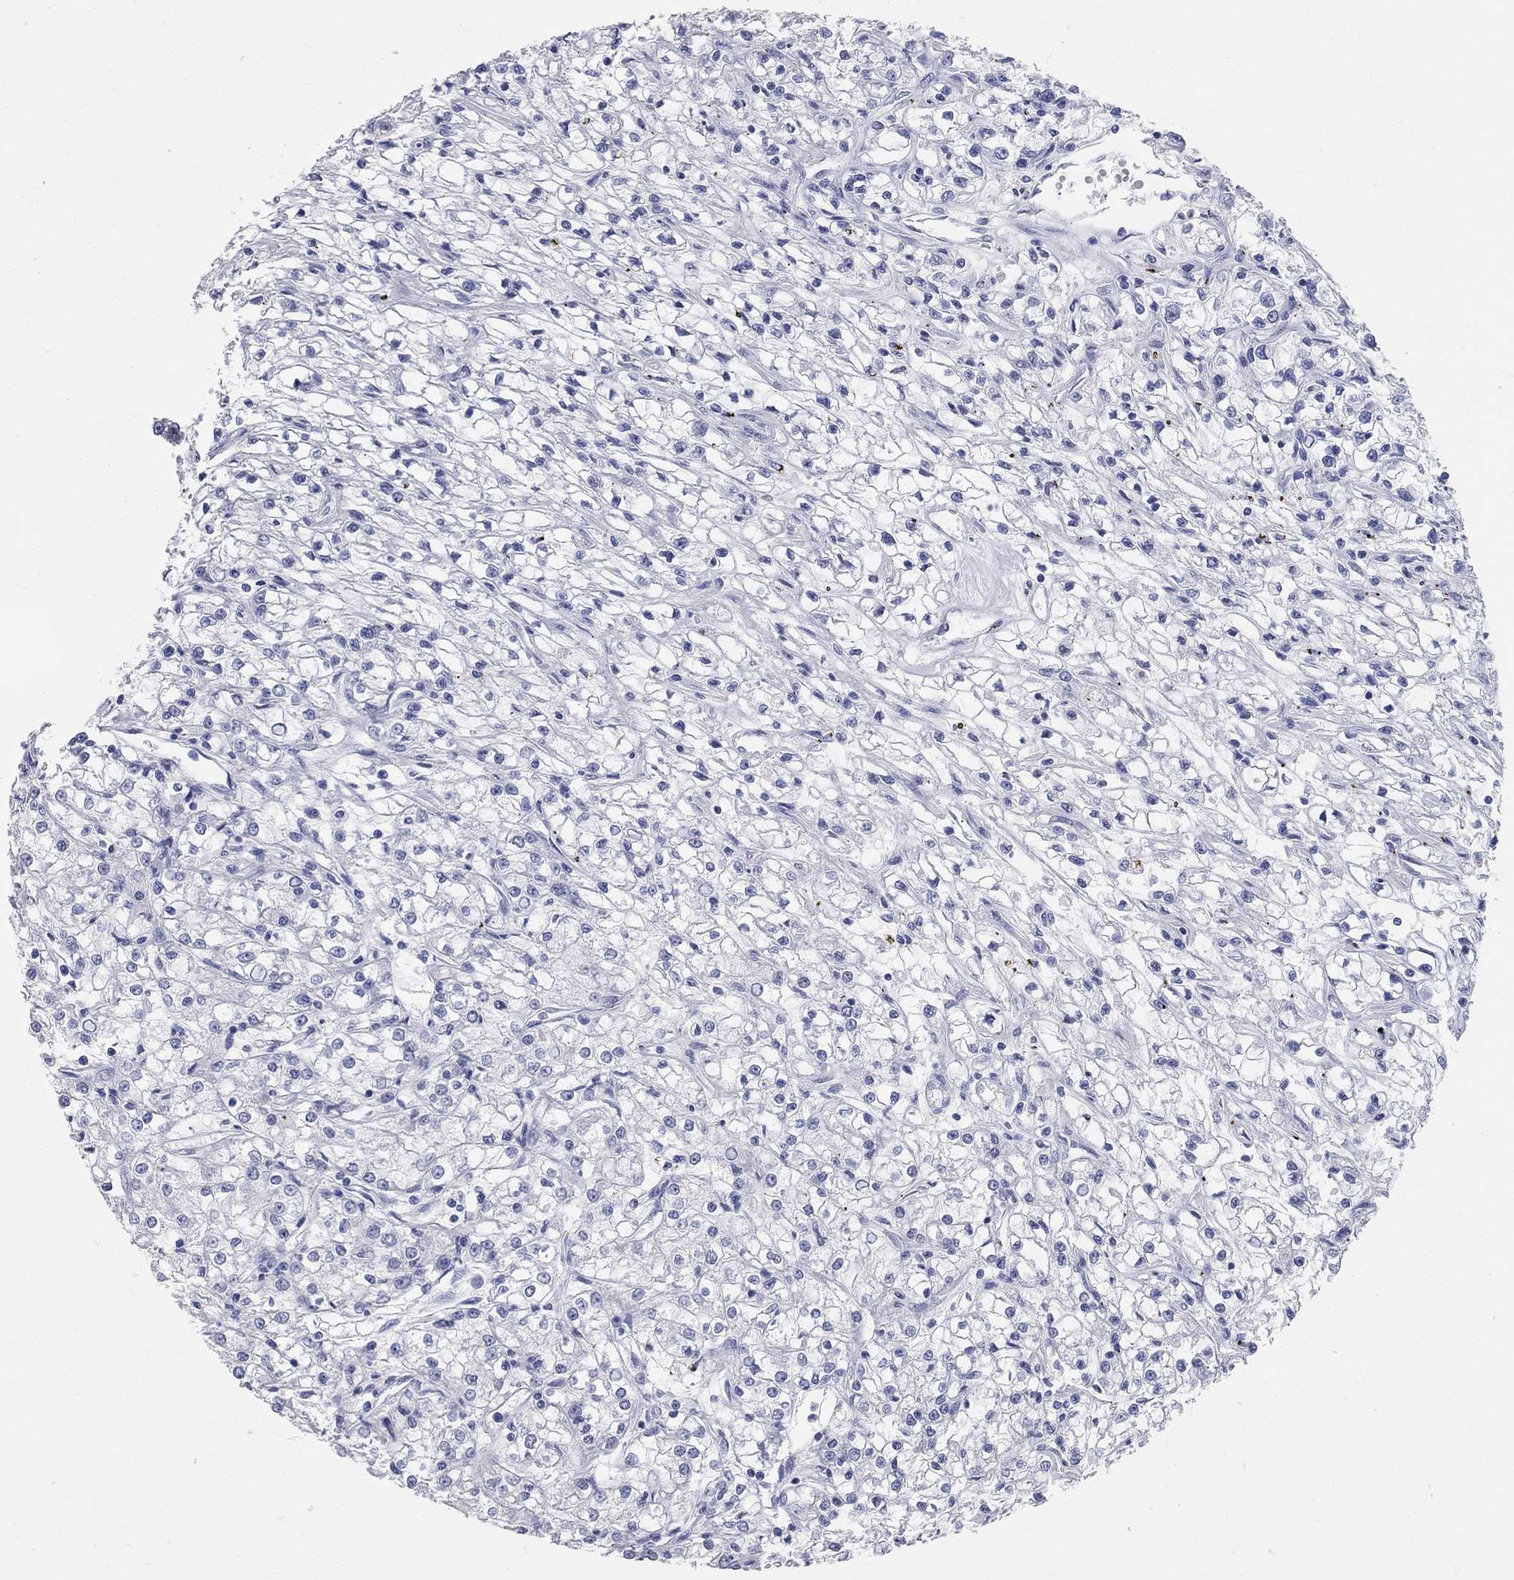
{"staining": {"intensity": "negative", "quantity": "none", "location": "none"}, "tissue": "renal cancer", "cell_type": "Tumor cells", "image_type": "cancer", "snomed": [{"axis": "morphology", "description": "Adenocarcinoma, NOS"}, {"axis": "topography", "description": "Kidney"}], "caption": "Tumor cells show no significant positivity in renal adenocarcinoma.", "gene": "AOX1", "patient": {"sex": "female", "age": 59}}